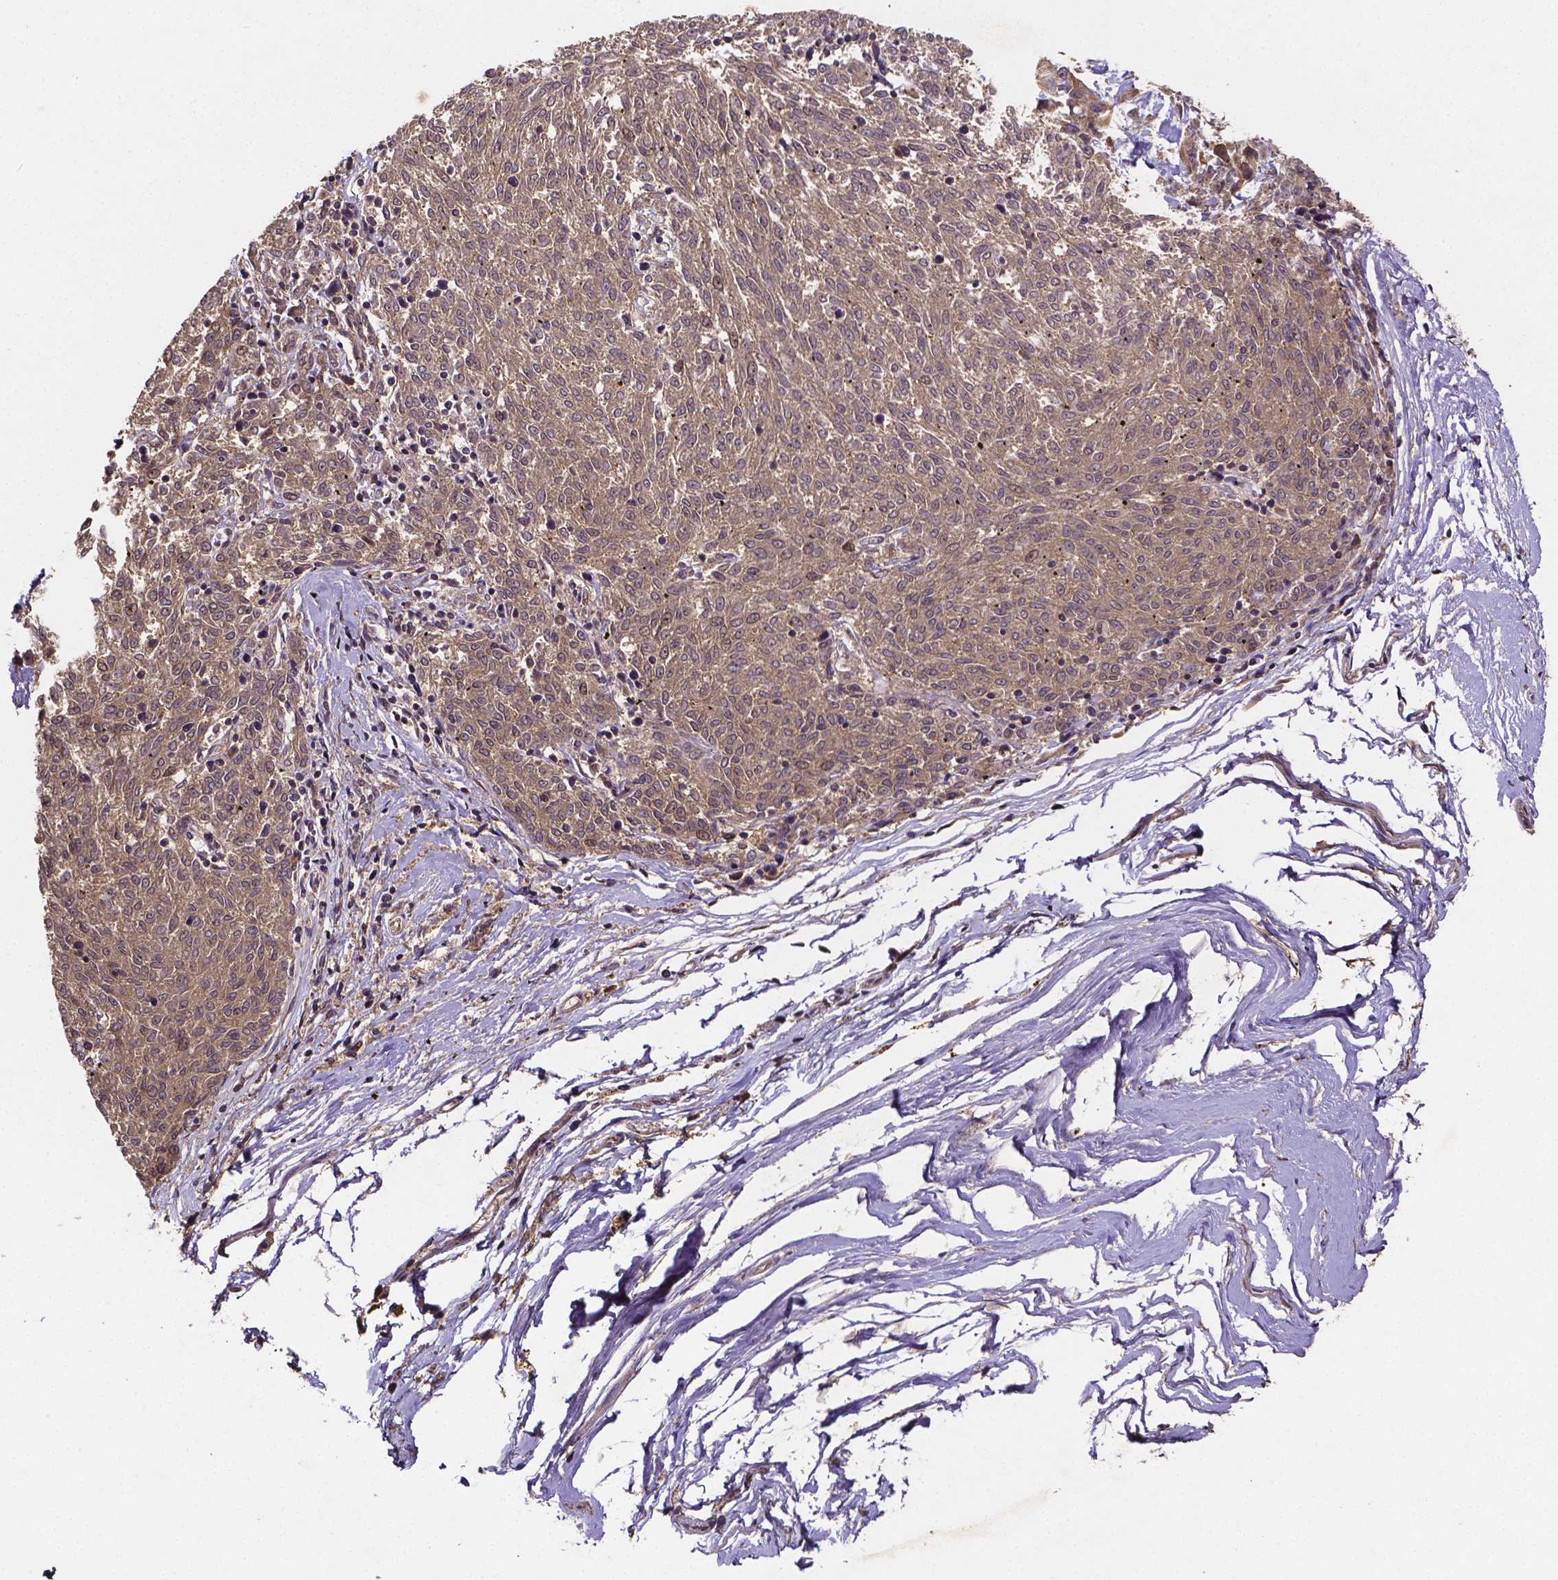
{"staining": {"intensity": "weak", "quantity": ">75%", "location": "cytoplasmic/membranous"}, "tissue": "melanoma", "cell_type": "Tumor cells", "image_type": "cancer", "snomed": [{"axis": "morphology", "description": "Malignant melanoma, NOS"}, {"axis": "topography", "description": "Skin"}], "caption": "Human malignant melanoma stained for a protein (brown) reveals weak cytoplasmic/membranous positive staining in approximately >75% of tumor cells.", "gene": "RNF123", "patient": {"sex": "female", "age": 72}}